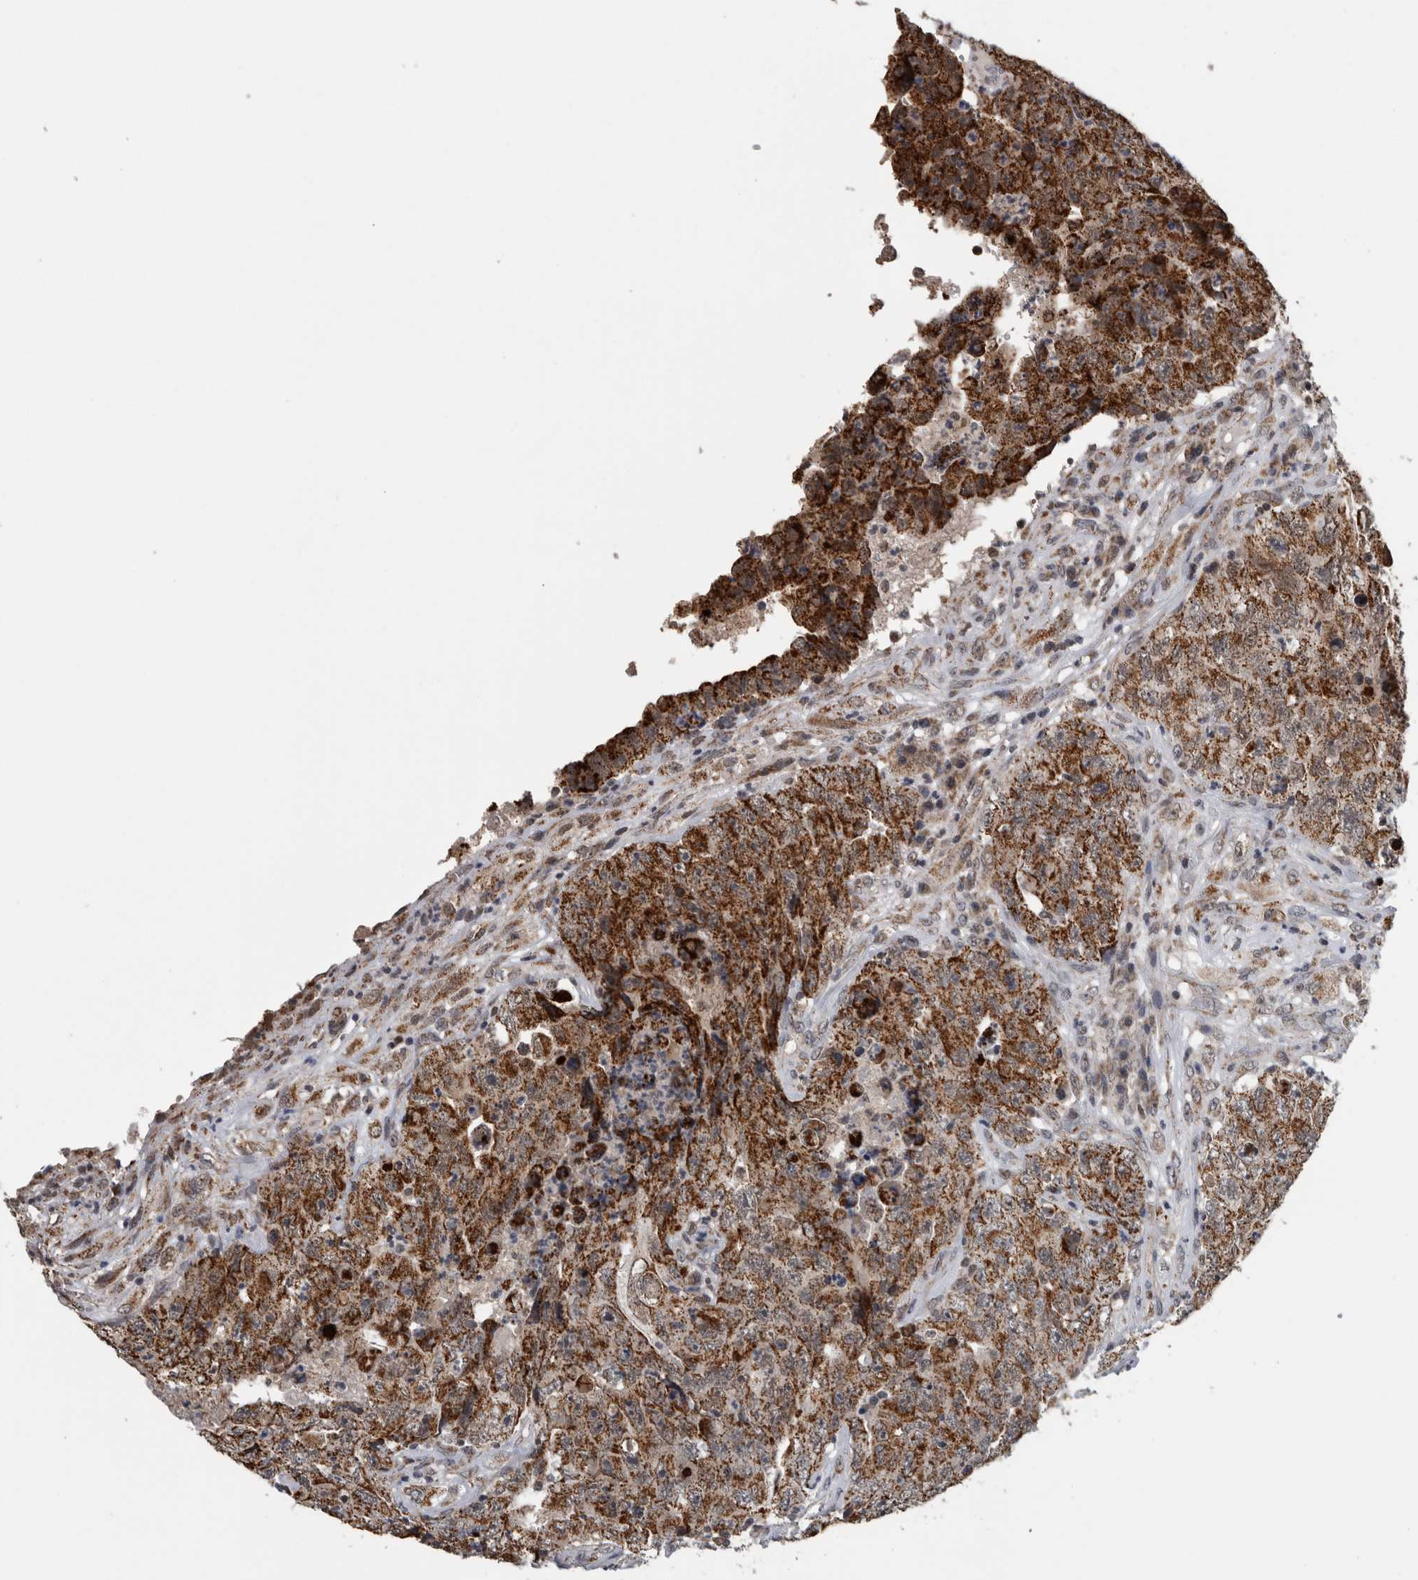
{"staining": {"intensity": "strong", "quantity": ">75%", "location": "cytoplasmic/membranous"}, "tissue": "testis cancer", "cell_type": "Tumor cells", "image_type": "cancer", "snomed": [{"axis": "morphology", "description": "Carcinoma, Embryonal, NOS"}, {"axis": "topography", "description": "Testis"}], "caption": "Human testis cancer (embryonal carcinoma) stained with a brown dye displays strong cytoplasmic/membranous positive expression in approximately >75% of tumor cells.", "gene": "OR2K2", "patient": {"sex": "male", "age": 32}}